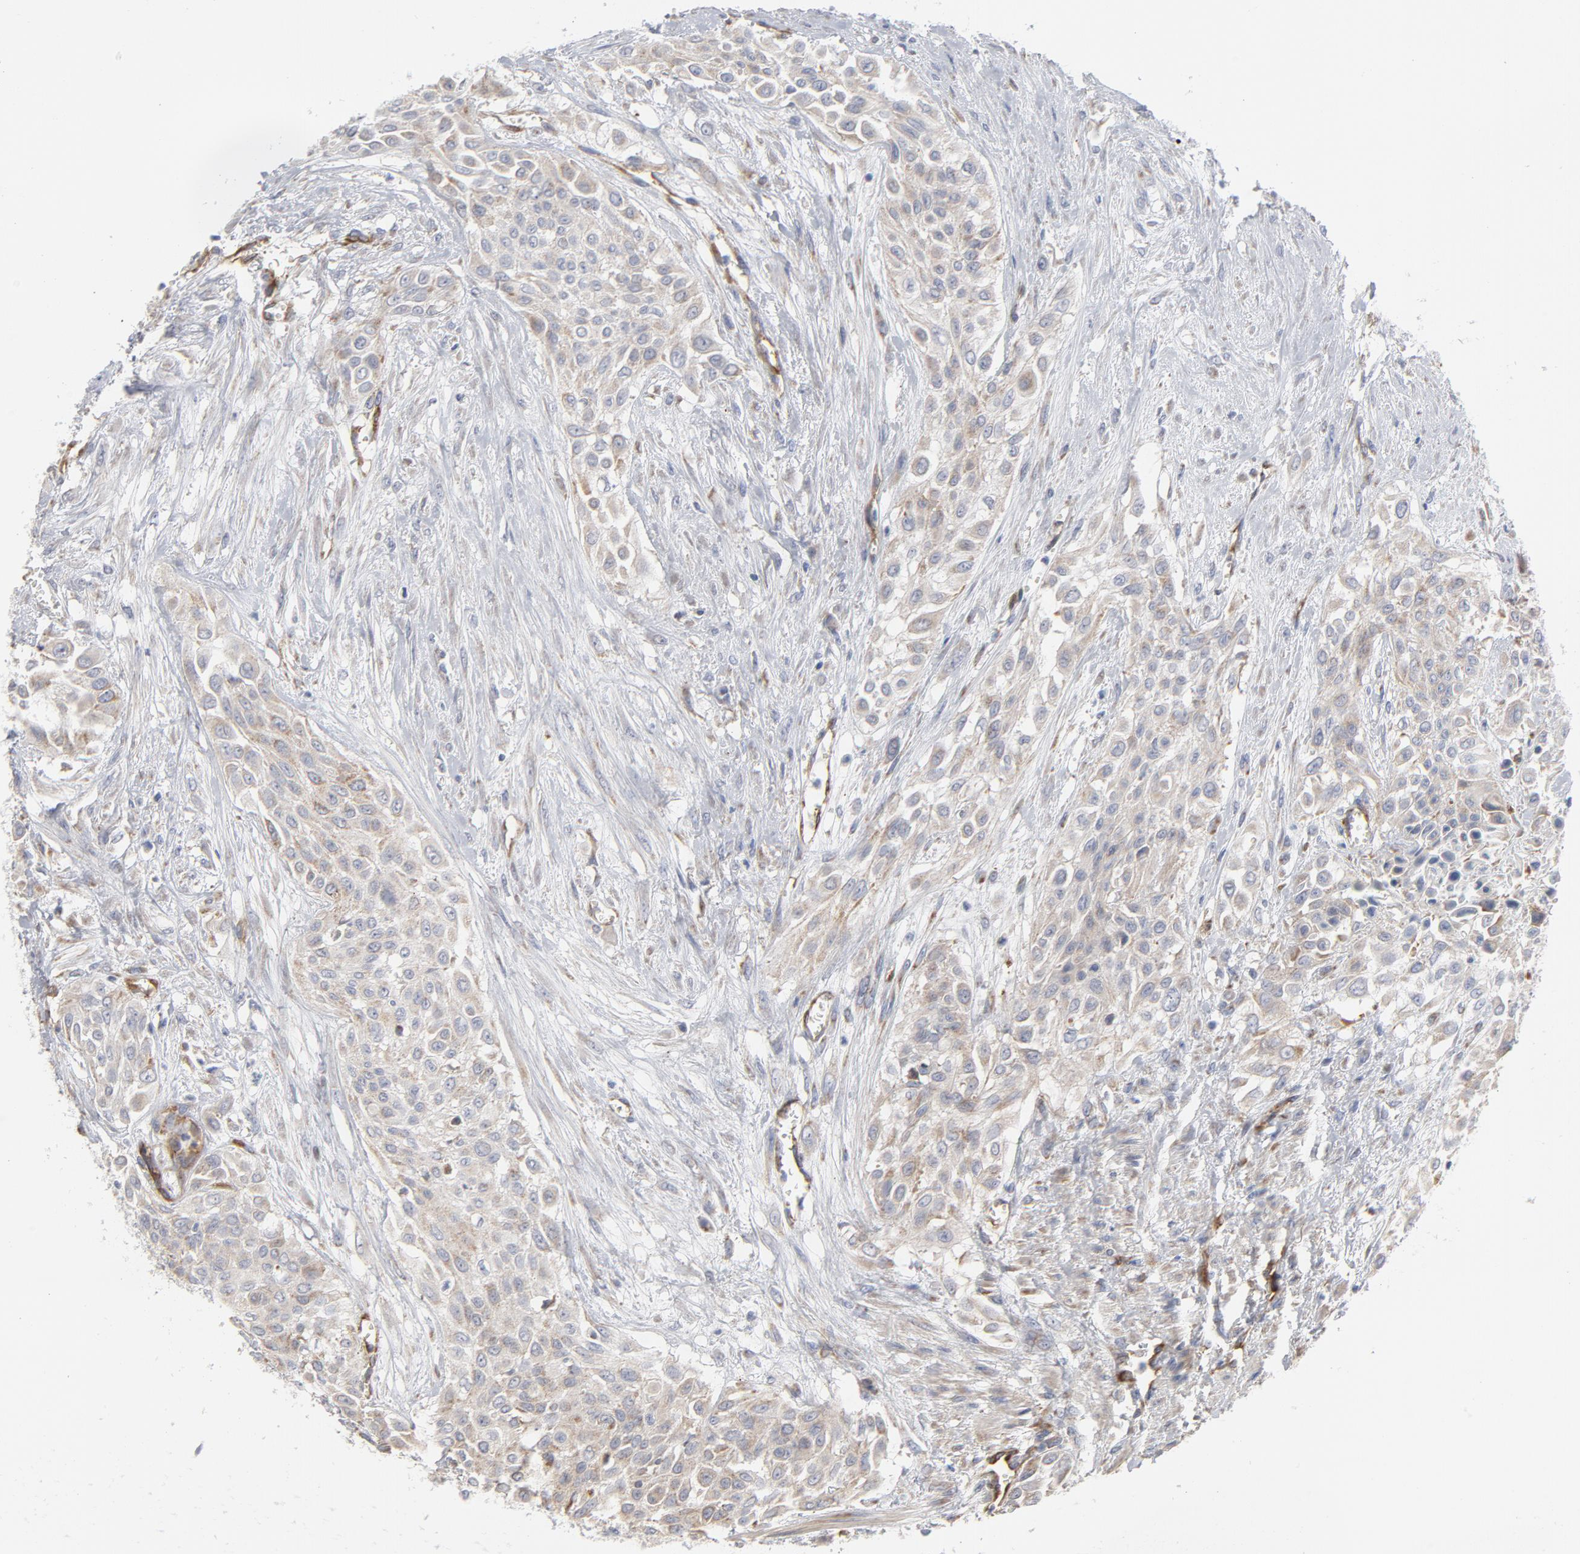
{"staining": {"intensity": "weak", "quantity": ">75%", "location": "cytoplasmic/membranous"}, "tissue": "urothelial cancer", "cell_type": "Tumor cells", "image_type": "cancer", "snomed": [{"axis": "morphology", "description": "Urothelial carcinoma, High grade"}, {"axis": "topography", "description": "Urinary bladder"}], "caption": "Urothelial cancer tissue displays weak cytoplasmic/membranous expression in approximately >75% of tumor cells", "gene": "OXA1L", "patient": {"sex": "male", "age": 57}}